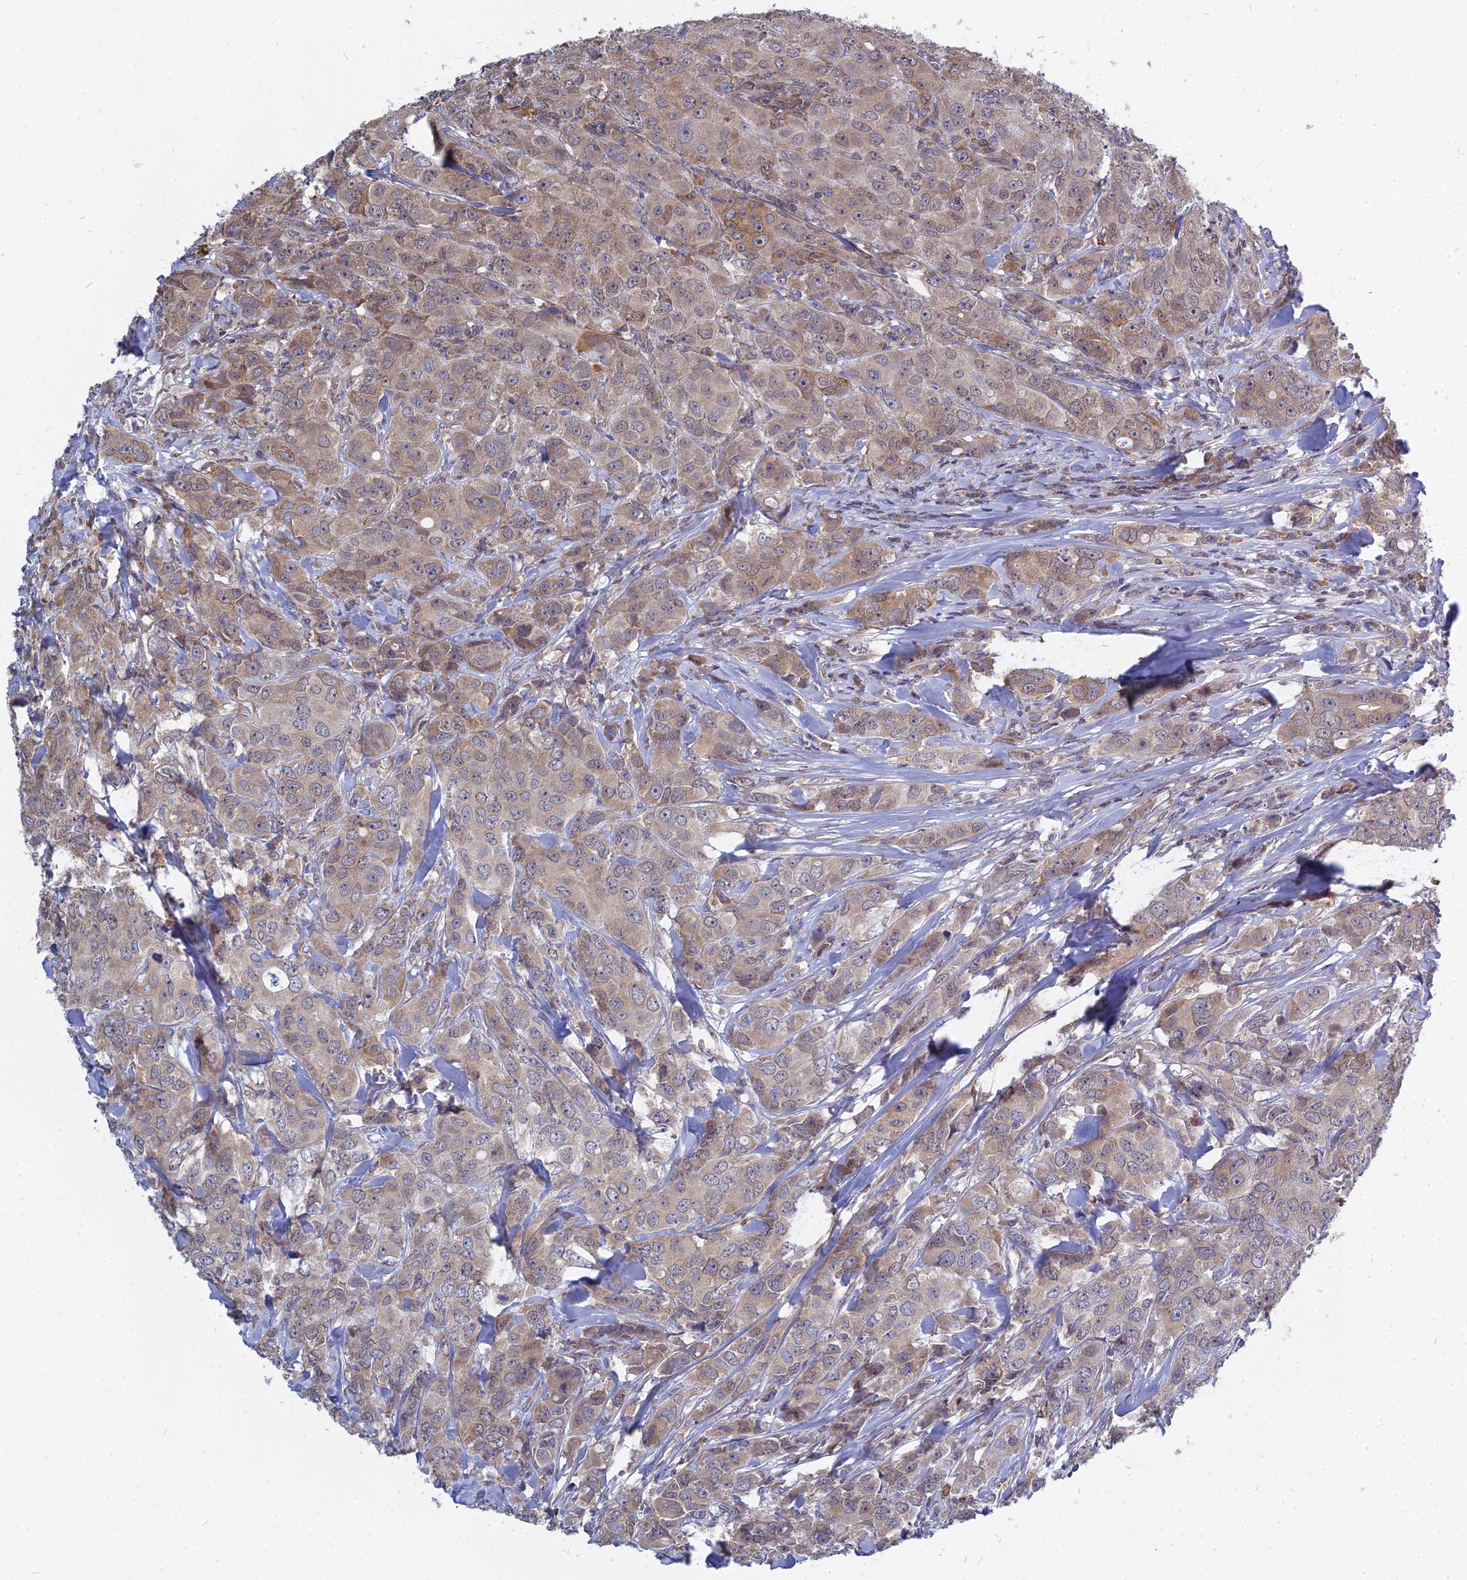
{"staining": {"intensity": "moderate", "quantity": "25%-75%", "location": "cytoplasmic/membranous"}, "tissue": "breast cancer", "cell_type": "Tumor cells", "image_type": "cancer", "snomed": [{"axis": "morphology", "description": "Duct carcinoma"}, {"axis": "topography", "description": "Breast"}], "caption": "Human breast invasive ductal carcinoma stained with a protein marker exhibits moderate staining in tumor cells.", "gene": "KIAA1143", "patient": {"sex": "female", "age": 43}}